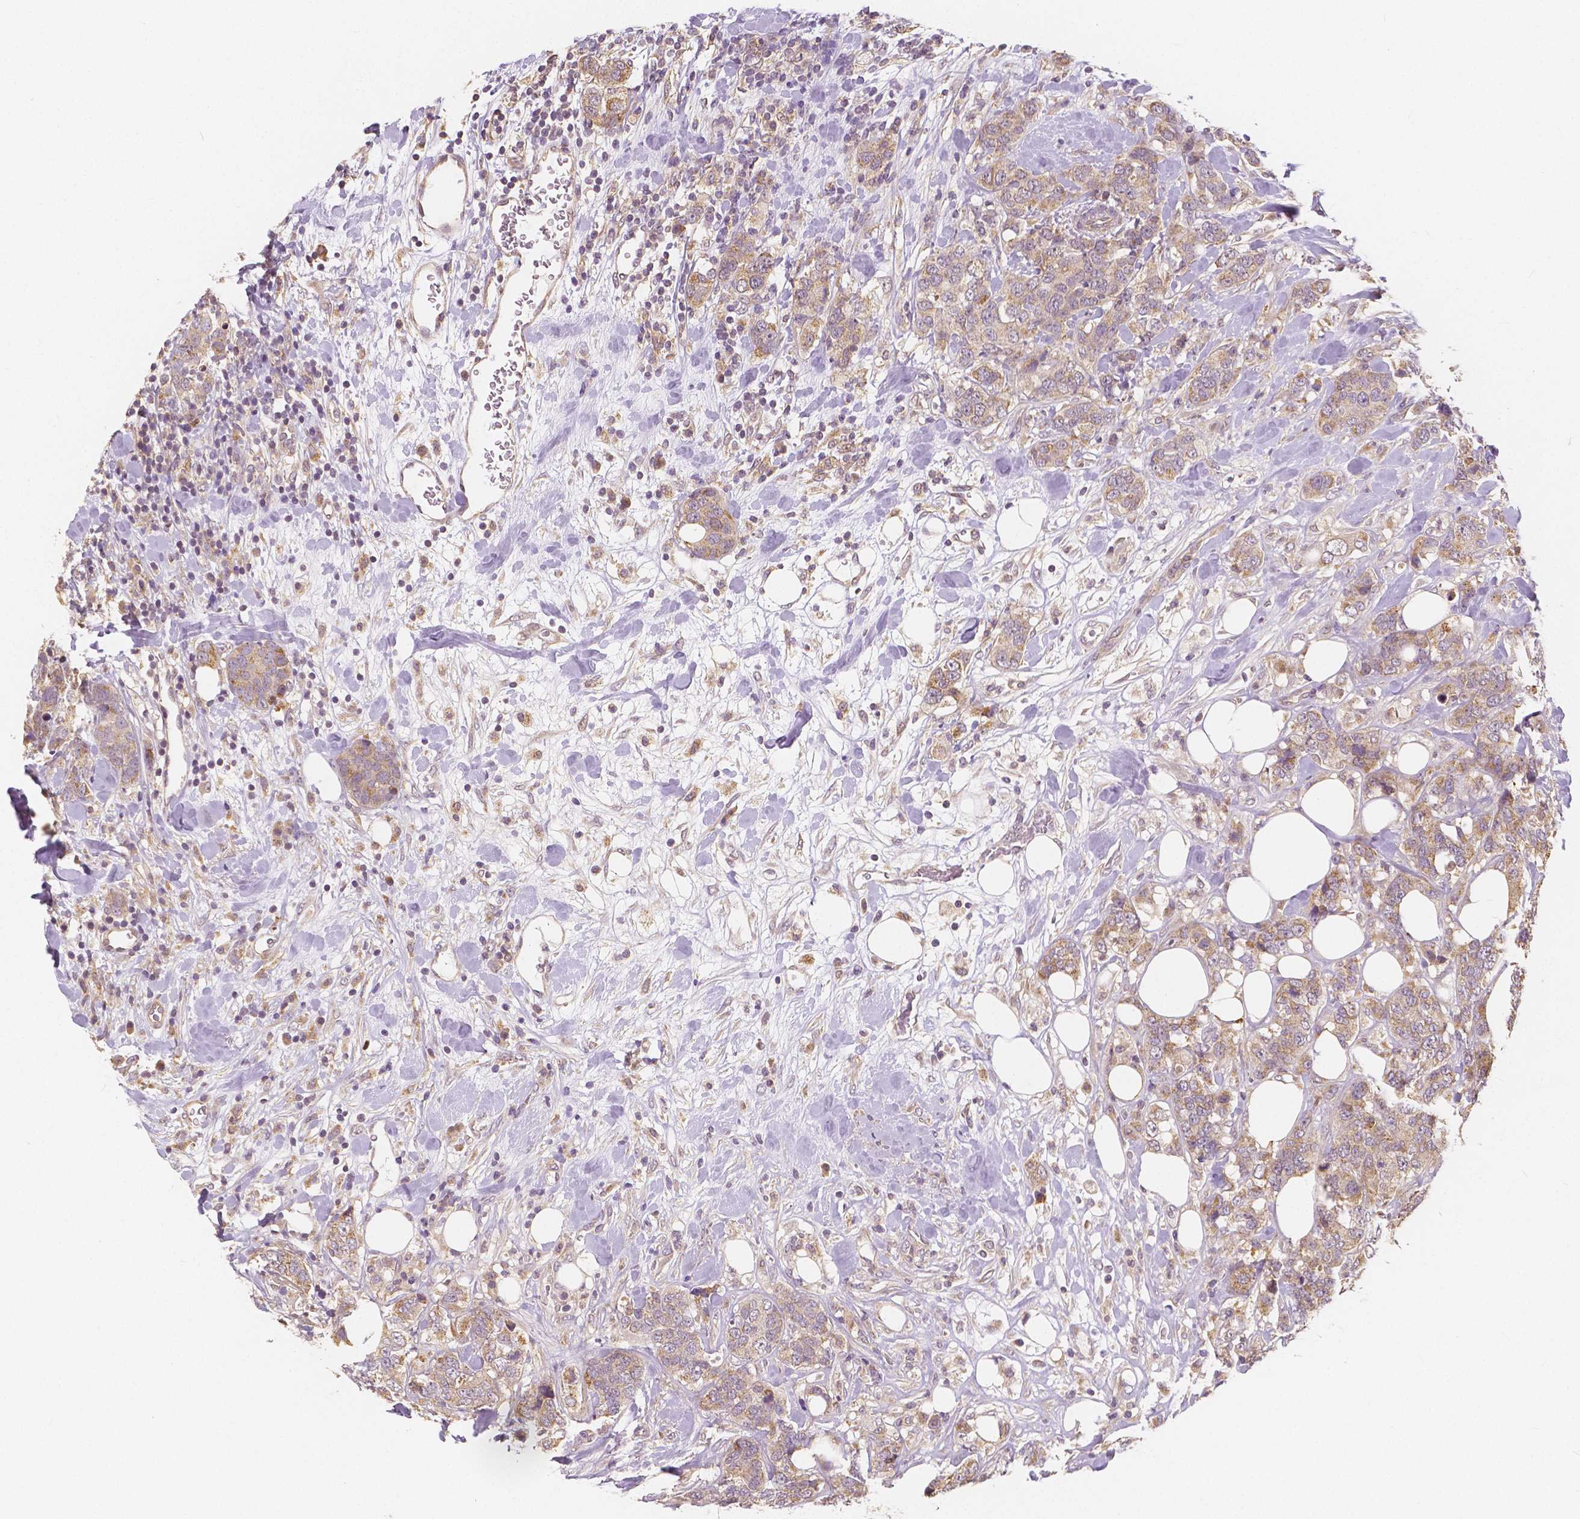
{"staining": {"intensity": "weak", "quantity": "25%-75%", "location": "cytoplasmic/membranous"}, "tissue": "breast cancer", "cell_type": "Tumor cells", "image_type": "cancer", "snomed": [{"axis": "morphology", "description": "Lobular carcinoma"}, {"axis": "topography", "description": "Breast"}], "caption": "Immunohistochemical staining of human lobular carcinoma (breast) reveals weak cytoplasmic/membranous protein expression in about 25%-75% of tumor cells.", "gene": "SNX12", "patient": {"sex": "female", "age": 59}}